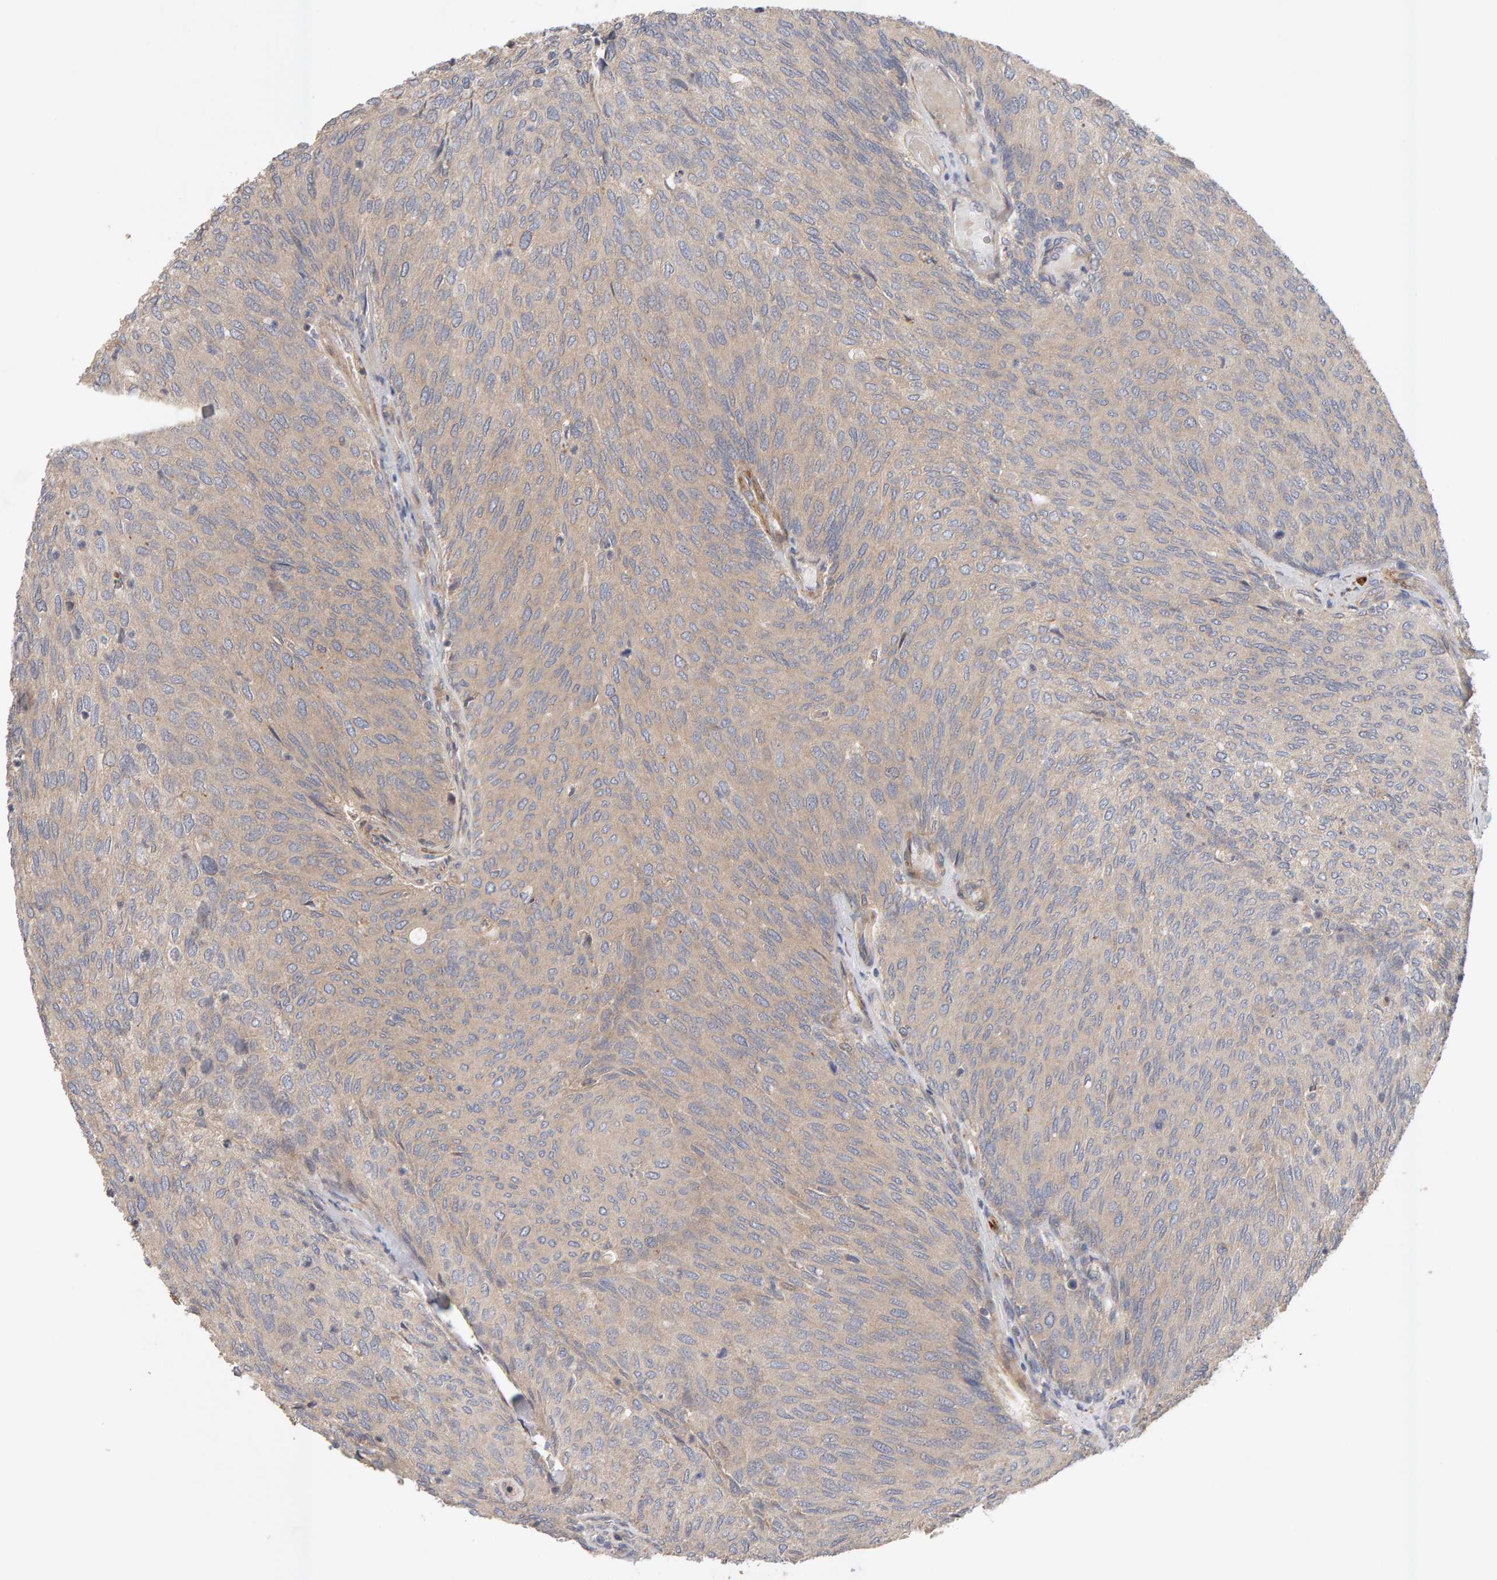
{"staining": {"intensity": "weak", "quantity": "<25%", "location": "cytoplasmic/membranous"}, "tissue": "urothelial cancer", "cell_type": "Tumor cells", "image_type": "cancer", "snomed": [{"axis": "morphology", "description": "Urothelial carcinoma, Low grade"}, {"axis": "topography", "description": "Urinary bladder"}], "caption": "Immunohistochemistry of human urothelial carcinoma (low-grade) exhibits no staining in tumor cells.", "gene": "RNF19A", "patient": {"sex": "female", "age": 79}}